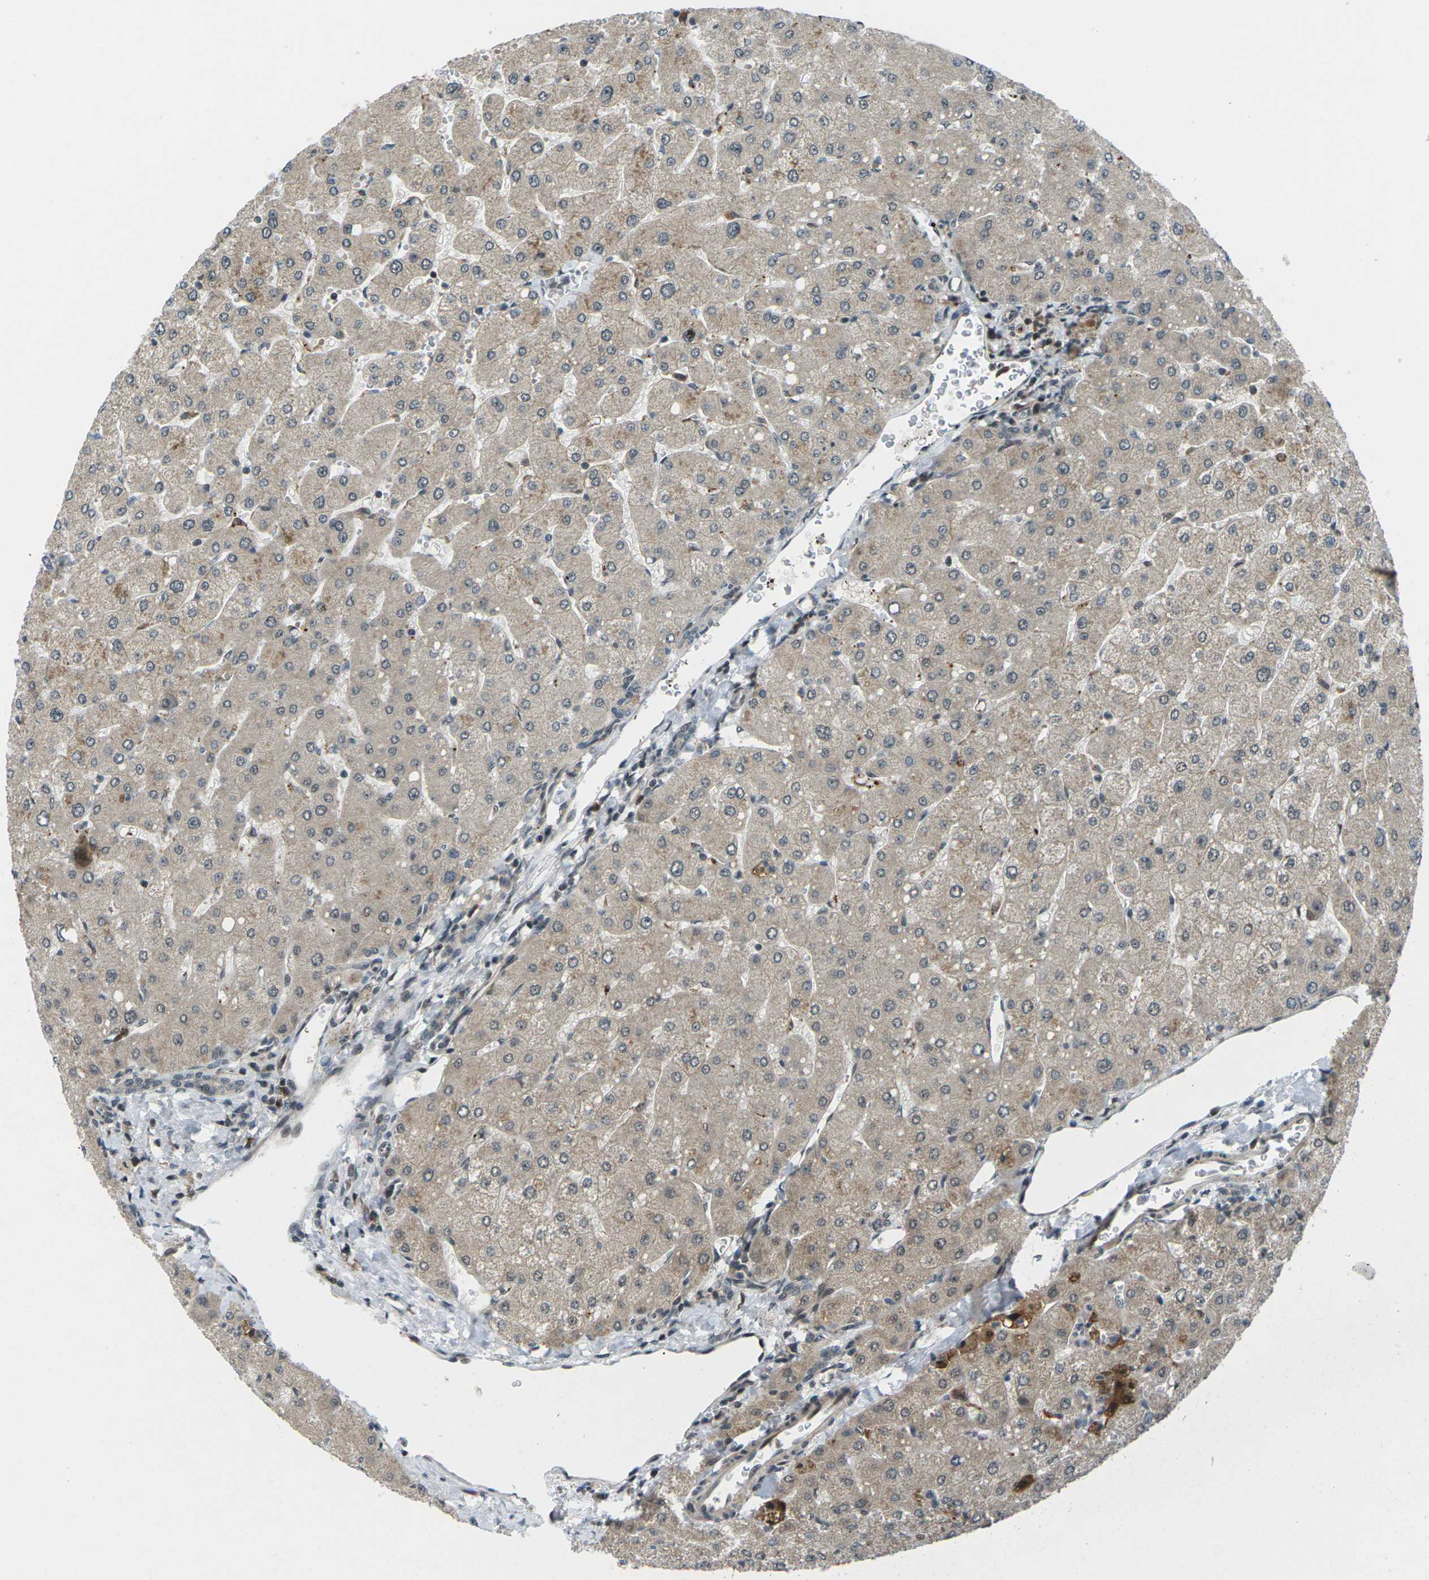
{"staining": {"intensity": "weak", "quantity": ">75%", "location": "cytoplasmic/membranous"}, "tissue": "liver", "cell_type": "Cholangiocytes", "image_type": "normal", "snomed": [{"axis": "morphology", "description": "Normal tissue, NOS"}, {"axis": "topography", "description": "Liver"}], "caption": "There is low levels of weak cytoplasmic/membranous staining in cholangiocytes of benign liver, as demonstrated by immunohistochemical staining (brown color).", "gene": "UBE2S", "patient": {"sex": "male", "age": 55}}